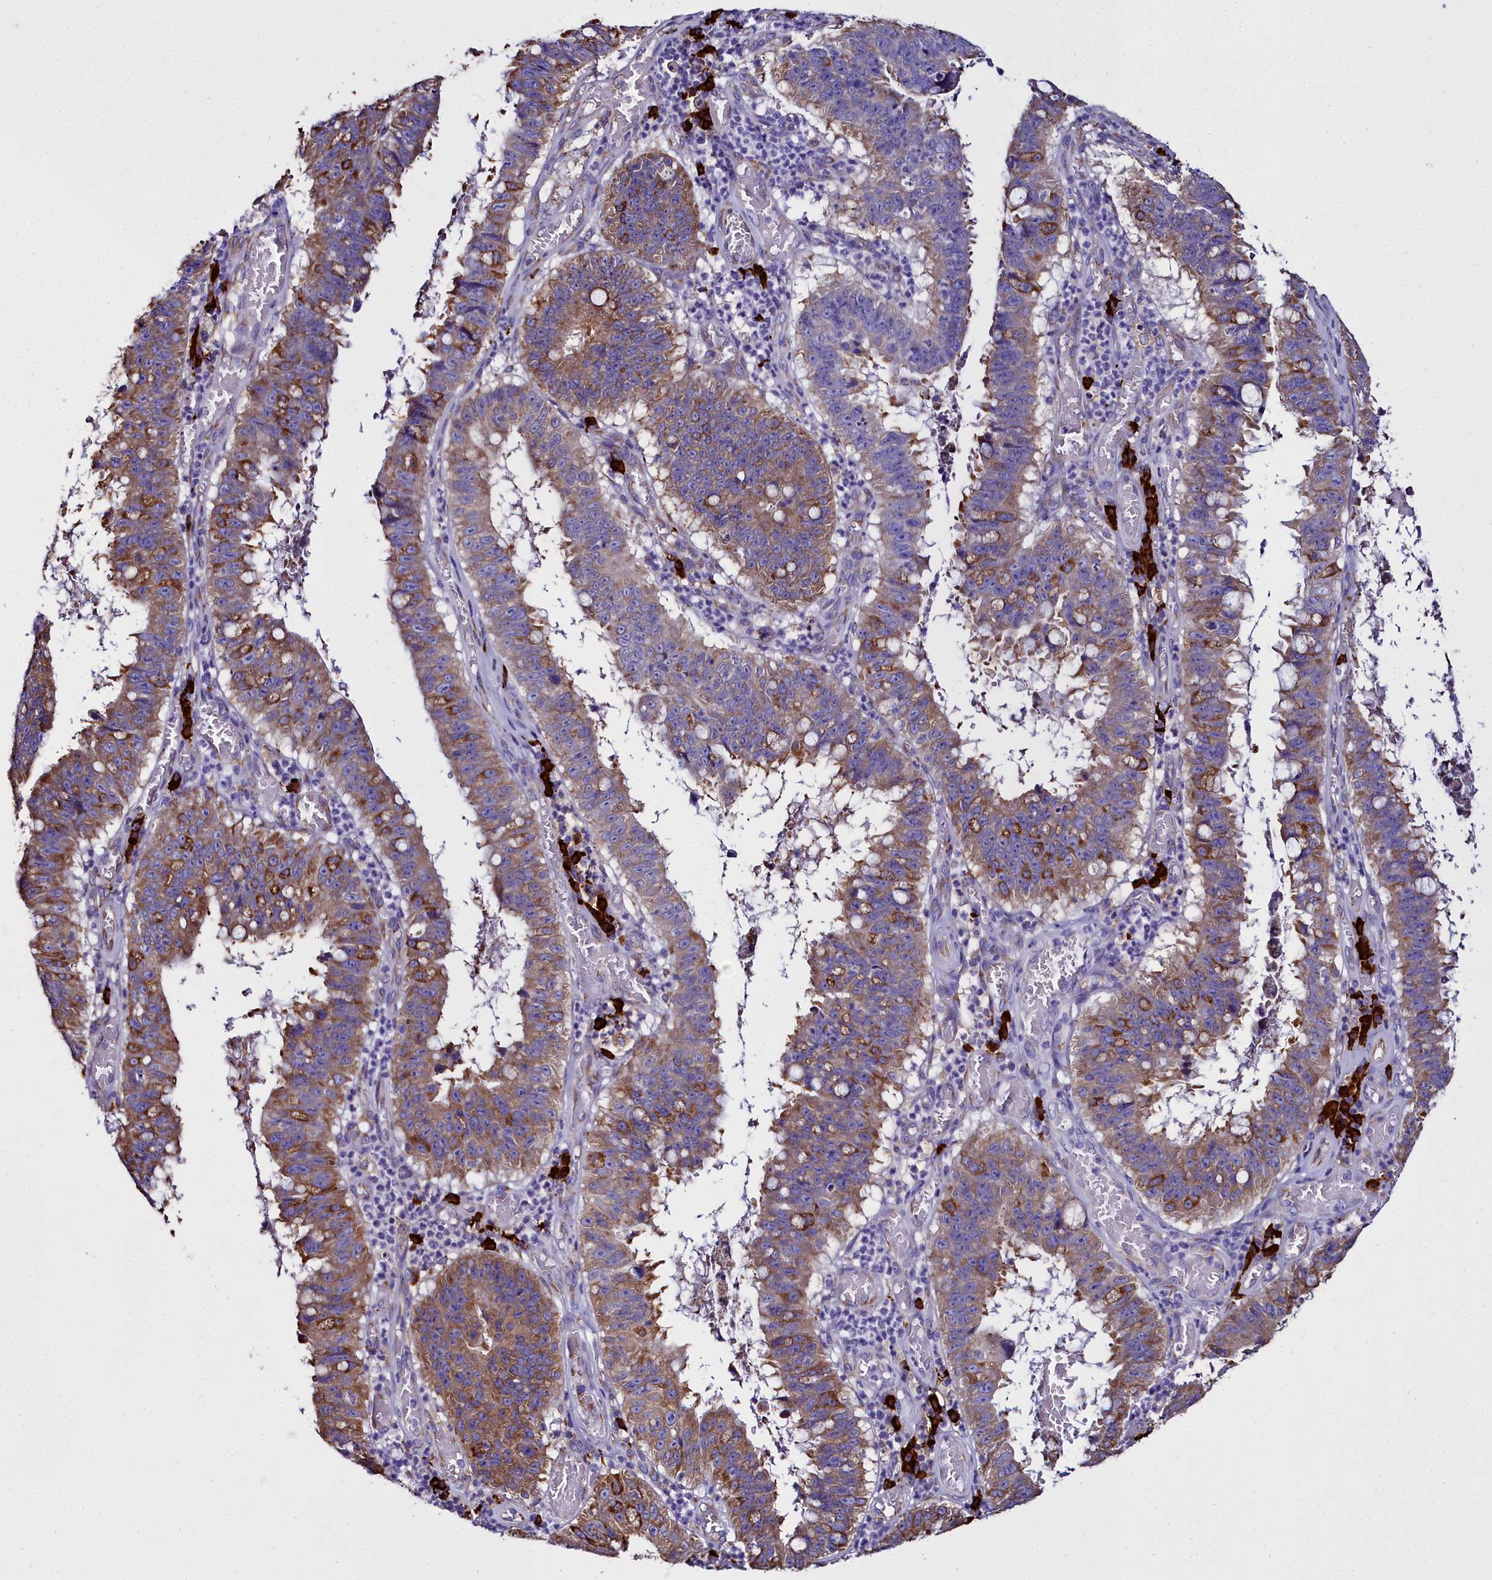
{"staining": {"intensity": "moderate", "quantity": ">75%", "location": "cytoplasmic/membranous"}, "tissue": "stomach cancer", "cell_type": "Tumor cells", "image_type": "cancer", "snomed": [{"axis": "morphology", "description": "Adenocarcinoma, NOS"}, {"axis": "topography", "description": "Stomach"}], "caption": "Stomach cancer tissue exhibits moderate cytoplasmic/membranous staining in about >75% of tumor cells Using DAB (brown) and hematoxylin (blue) stains, captured at high magnification using brightfield microscopy.", "gene": "TXNDC5", "patient": {"sex": "male", "age": 59}}